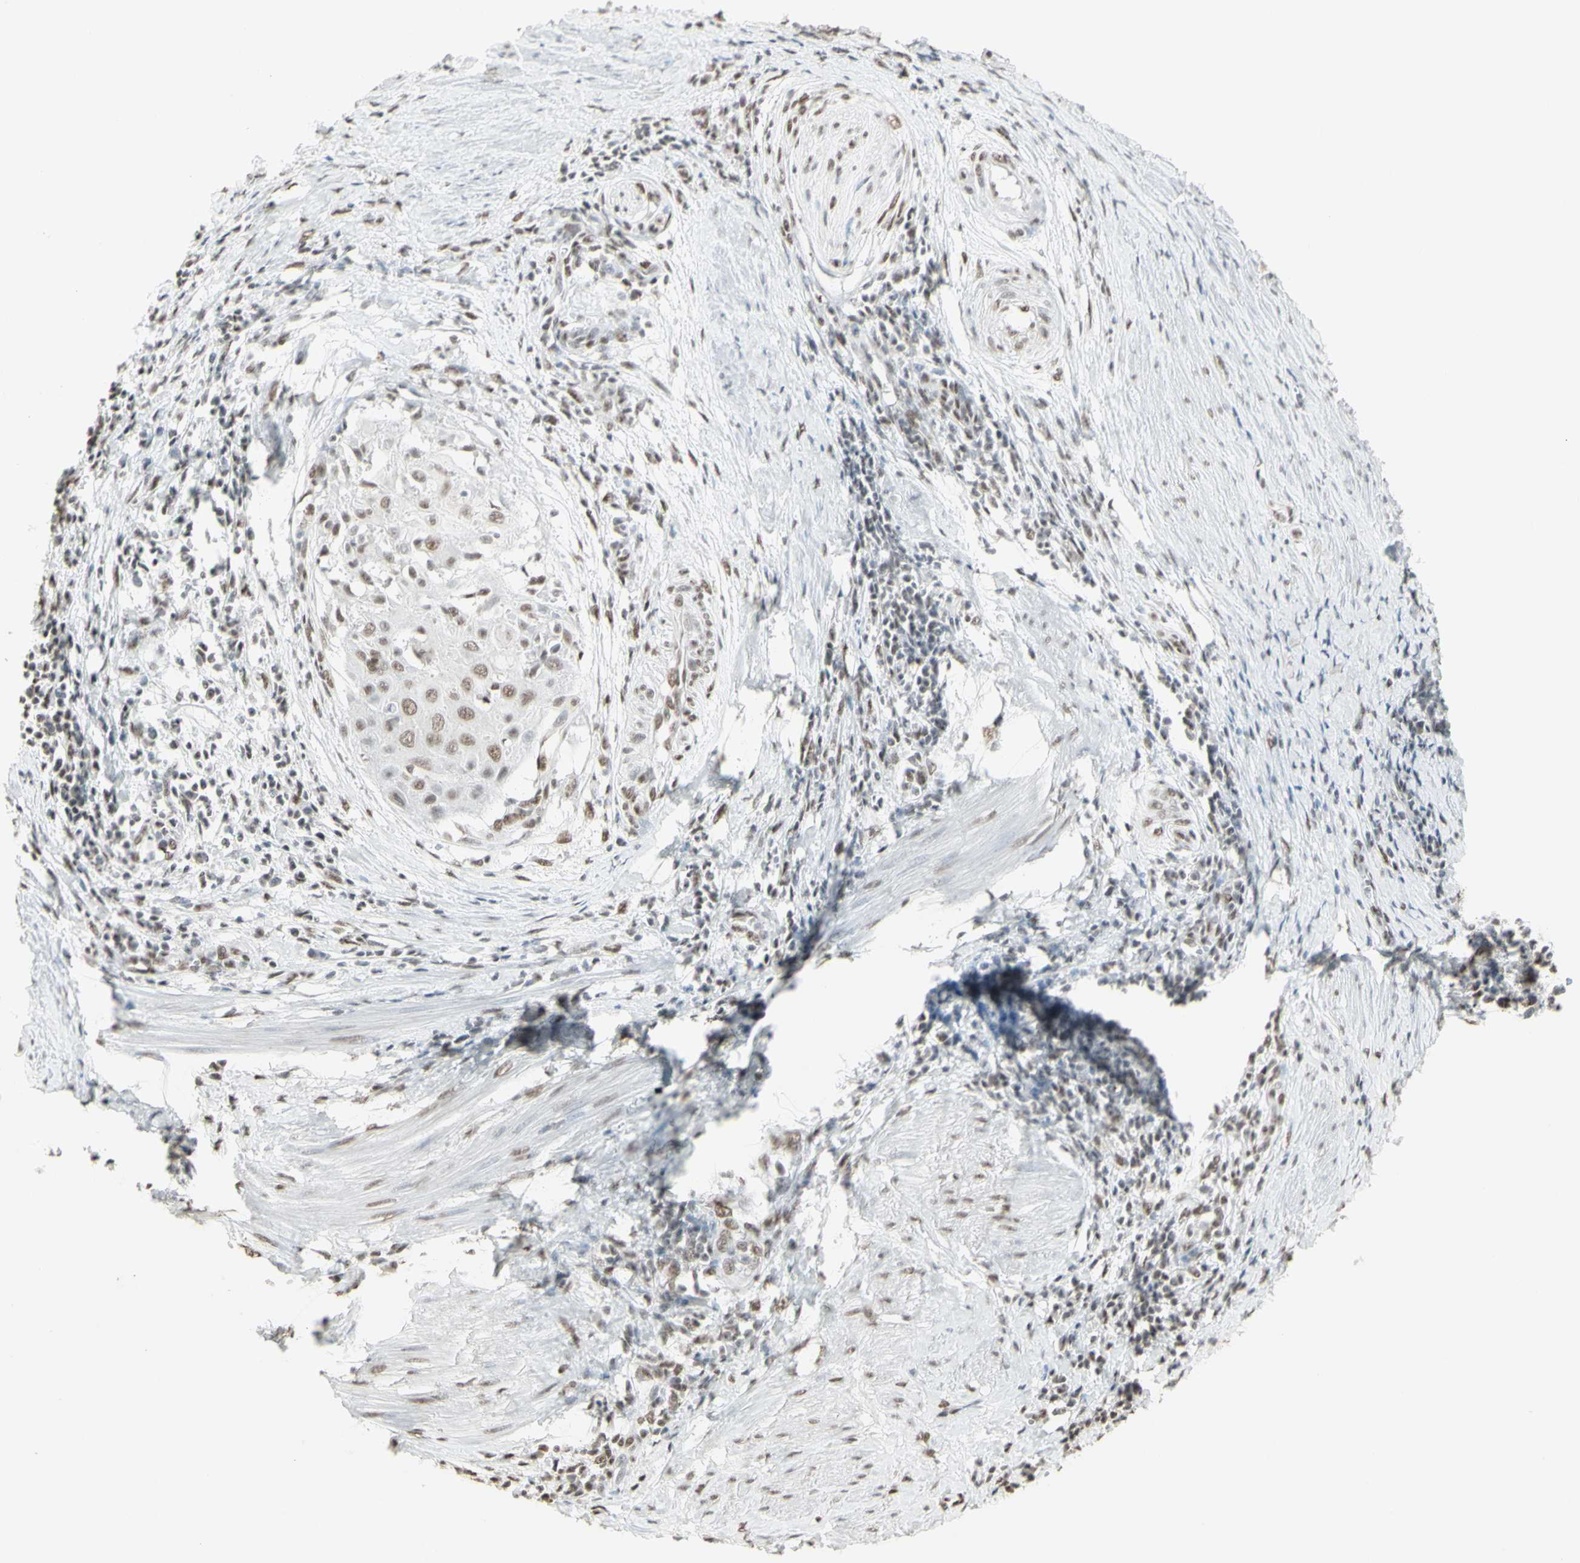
{"staining": {"intensity": "moderate", "quantity": ">75%", "location": "nuclear"}, "tissue": "cervical cancer", "cell_type": "Tumor cells", "image_type": "cancer", "snomed": [{"axis": "morphology", "description": "Squamous cell carcinoma, NOS"}, {"axis": "topography", "description": "Cervix"}], "caption": "Cervical cancer (squamous cell carcinoma) was stained to show a protein in brown. There is medium levels of moderate nuclear expression in about >75% of tumor cells. (Brightfield microscopy of DAB IHC at high magnification).", "gene": "TRIM28", "patient": {"sex": "female", "age": 39}}